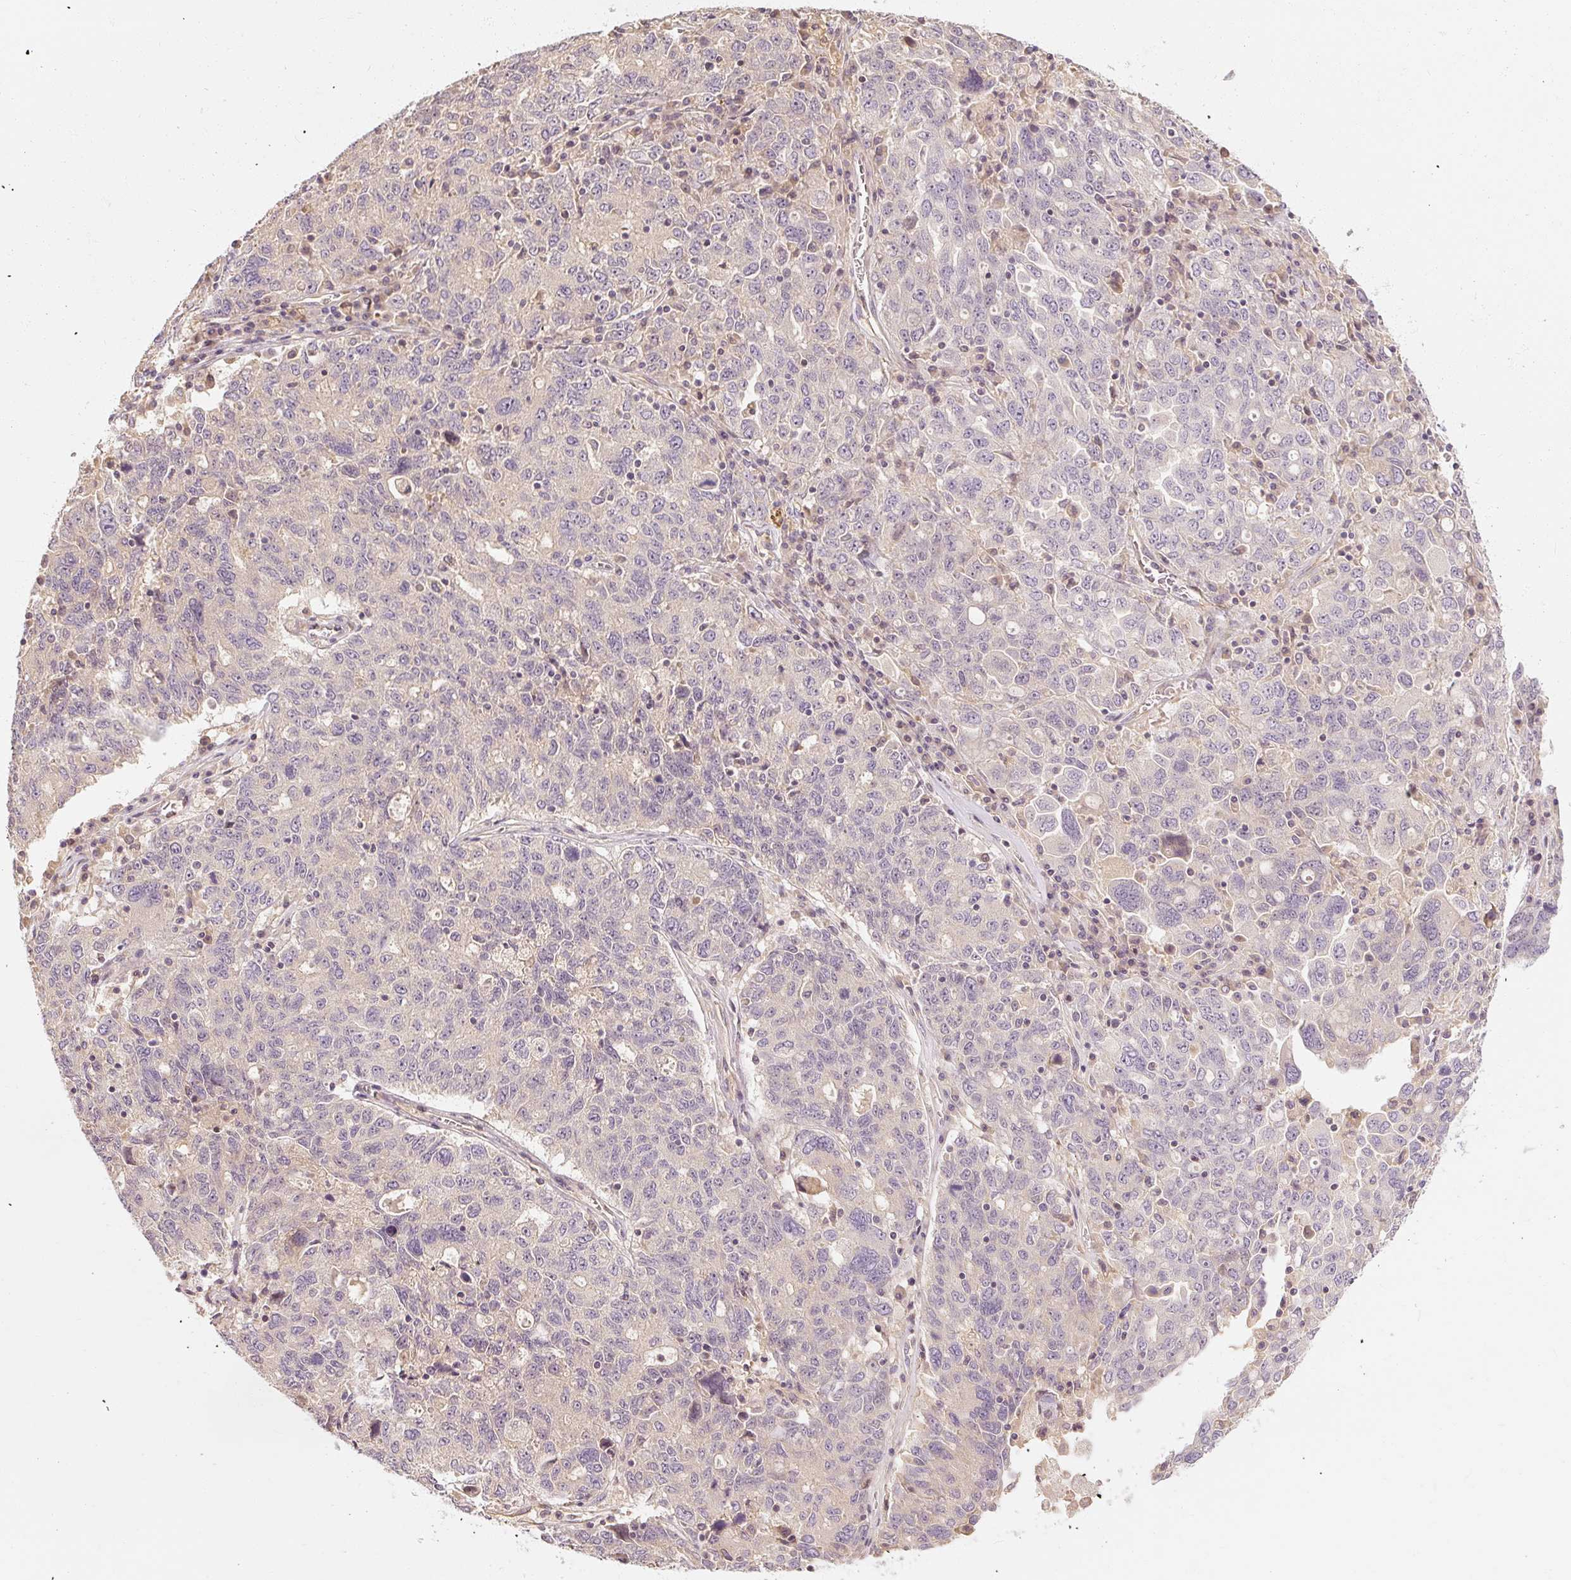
{"staining": {"intensity": "negative", "quantity": "none", "location": "none"}, "tissue": "ovarian cancer", "cell_type": "Tumor cells", "image_type": "cancer", "snomed": [{"axis": "morphology", "description": "Carcinoma, endometroid"}, {"axis": "topography", "description": "Ovary"}], "caption": "Ovarian cancer was stained to show a protein in brown. There is no significant expression in tumor cells.", "gene": "RB1CC1", "patient": {"sex": "female", "age": 62}}